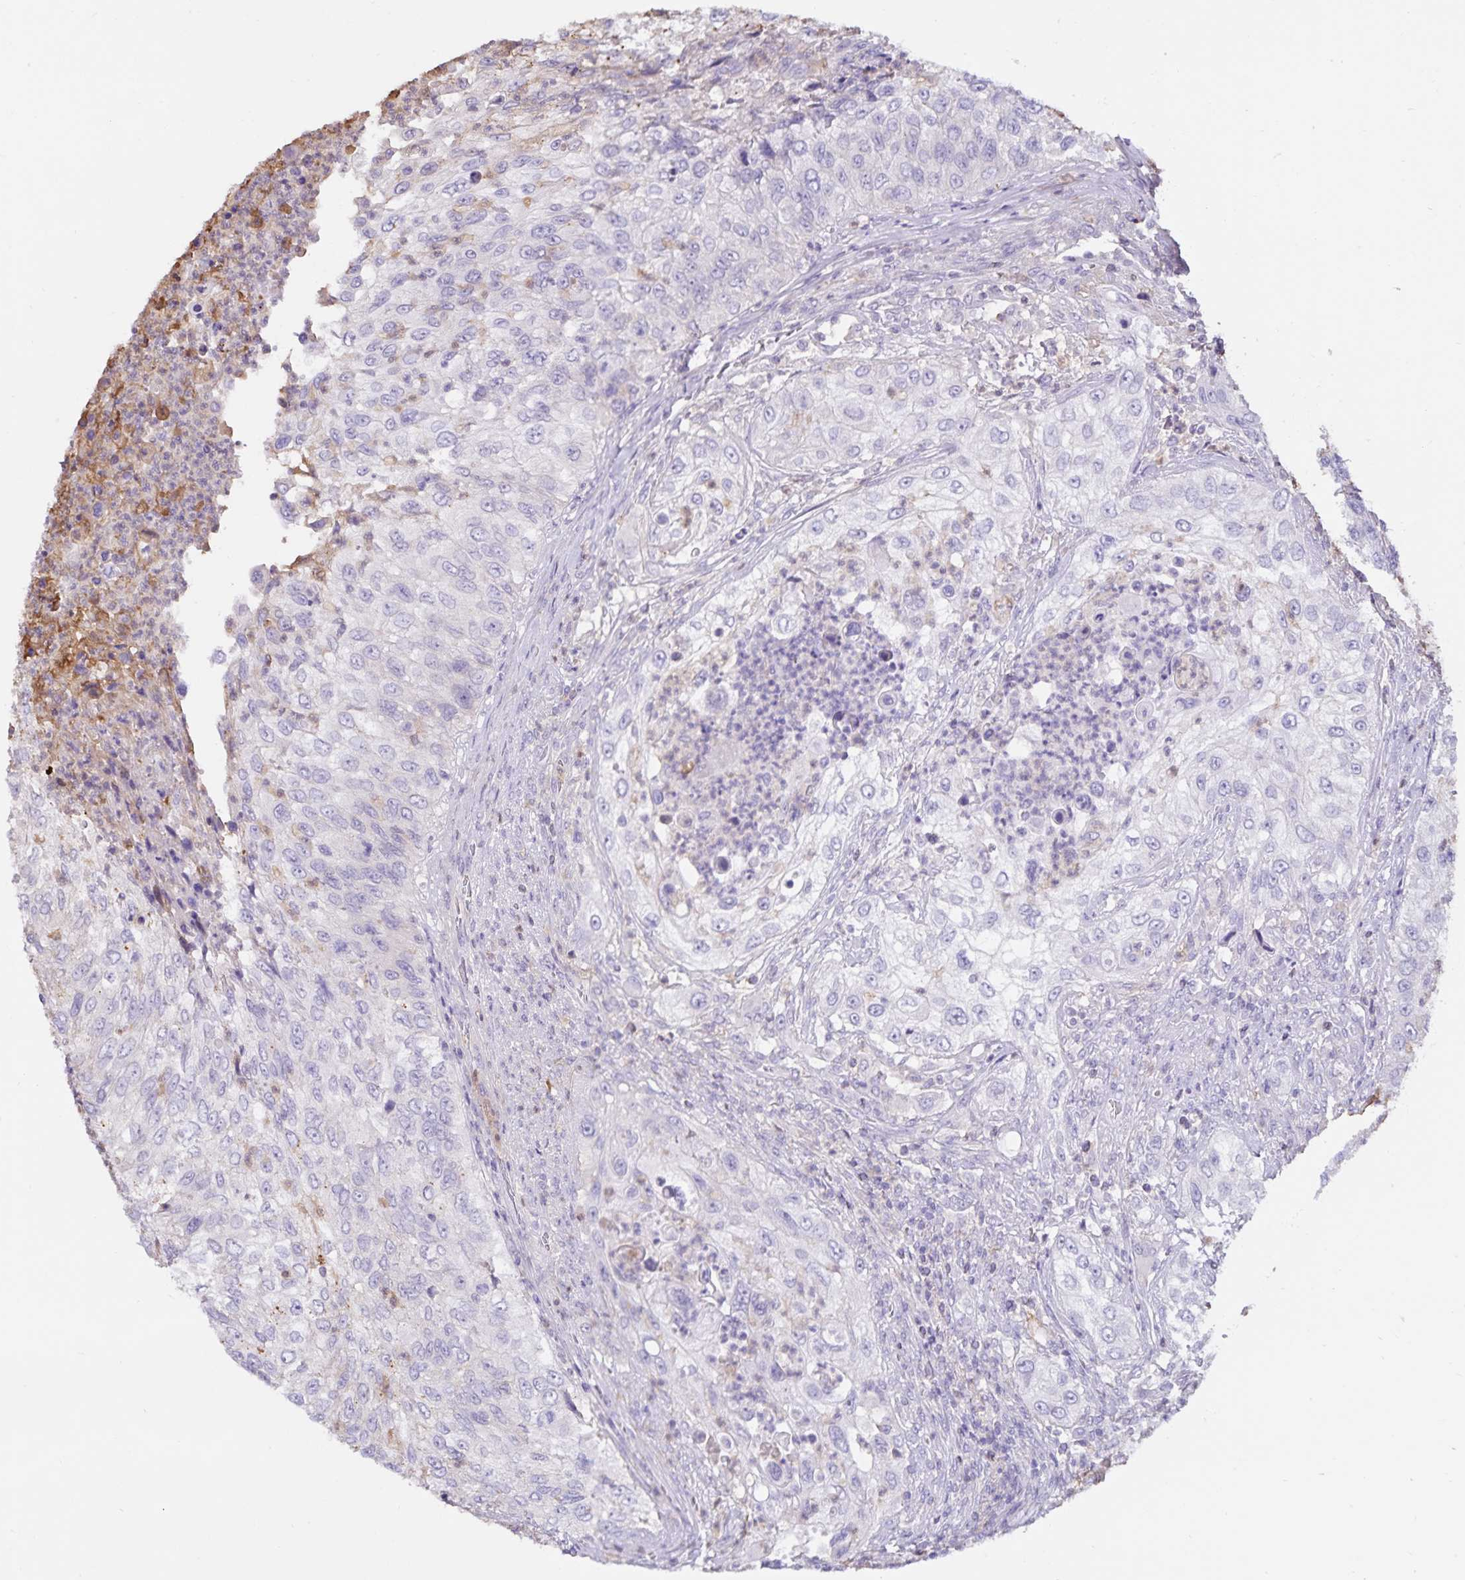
{"staining": {"intensity": "negative", "quantity": "none", "location": "none"}, "tissue": "urothelial cancer", "cell_type": "Tumor cells", "image_type": "cancer", "snomed": [{"axis": "morphology", "description": "Urothelial carcinoma, High grade"}, {"axis": "topography", "description": "Urinary bladder"}], "caption": "High power microscopy image of an immunohistochemistry (IHC) image of high-grade urothelial carcinoma, revealing no significant staining in tumor cells.", "gene": "FGG", "patient": {"sex": "female", "age": 60}}